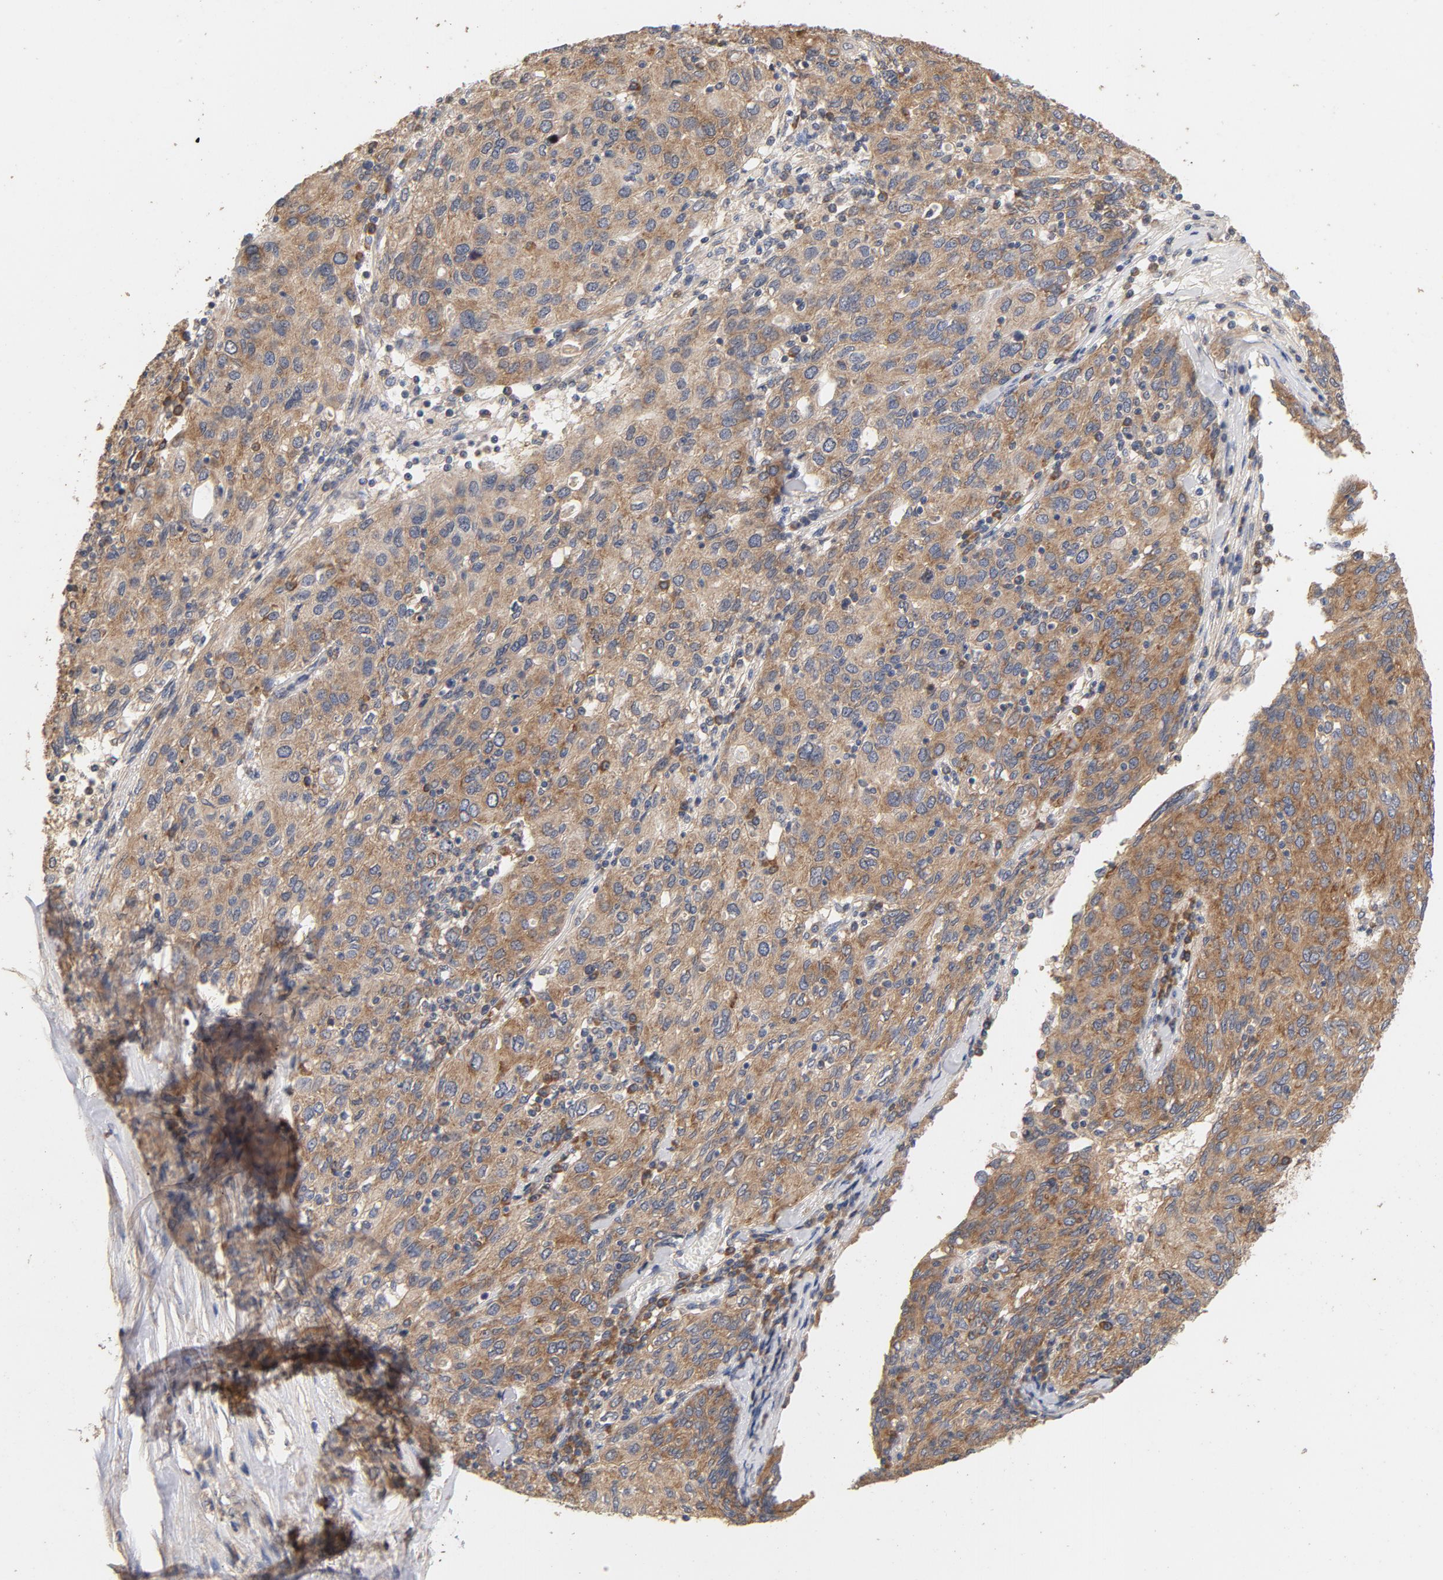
{"staining": {"intensity": "moderate", "quantity": ">75%", "location": "cytoplasmic/membranous"}, "tissue": "ovarian cancer", "cell_type": "Tumor cells", "image_type": "cancer", "snomed": [{"axis": "morphology", "description": "Carcinoma, endometroid"}, {"axis": "topography", "description": "Ovary"}], "caption": "Tumor cells reveal medium levels of moderate cytoplasmic/membranous positivity in about >75% of cells in human ovarian cancer.", "gene": "DDX6", "patient": {"sex": "female", "age": 50}}